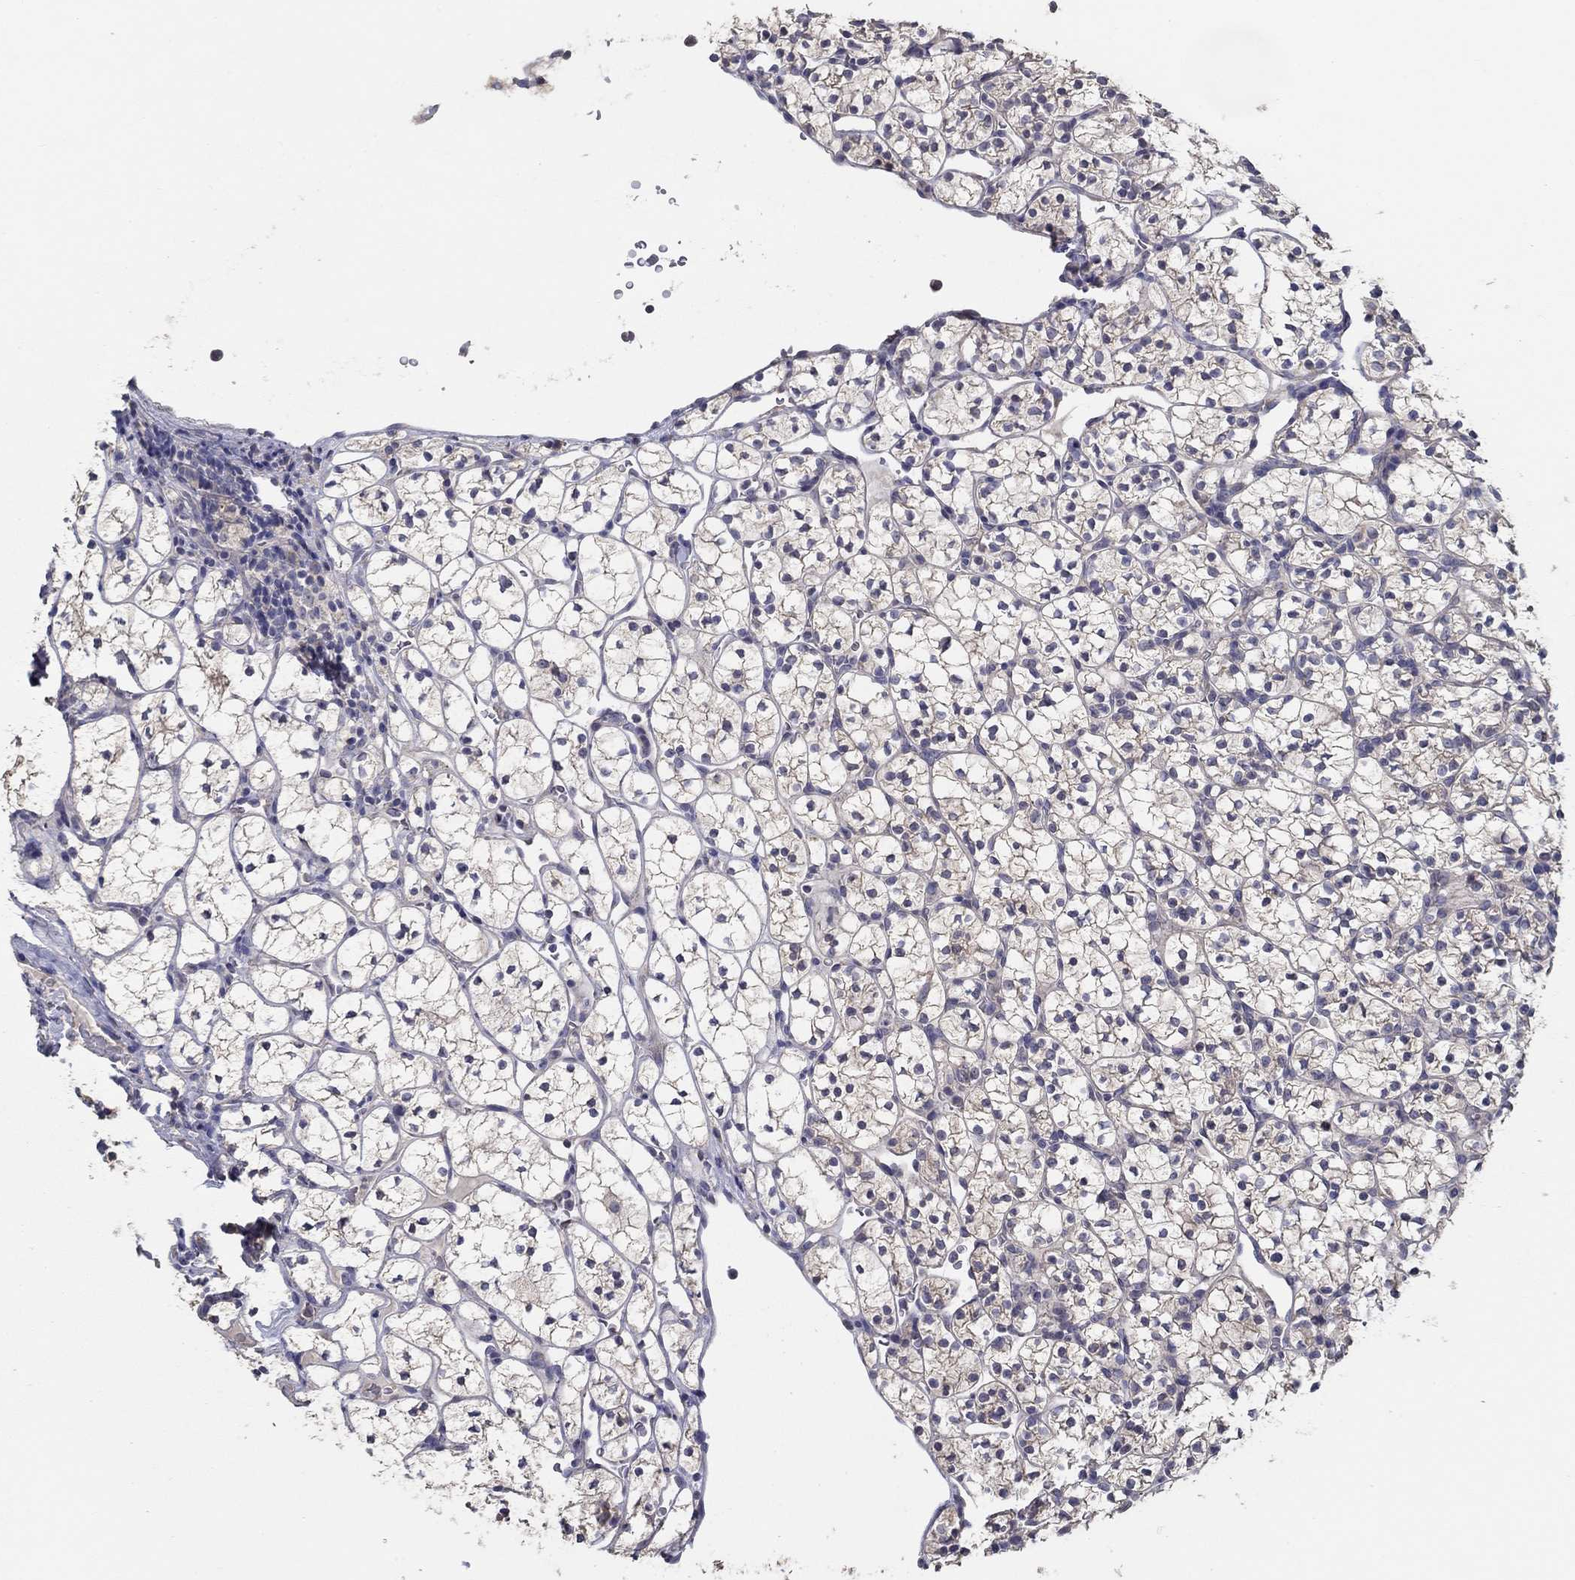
{"staining": {"intensity": "negative", "quantity": "none", "location": "none"}, "tissue": "renal cancer", "cell_type": "Tumor cells", "image_type": "cancer", "snomed": [{"axis": "morphology", "description": "Adenocarcinoma, NOS"}, {"axis": "topography", "description": "Kidney"}], "caption": "Immunohistochemistry micrograph of human renal cancer stained for a protein (brown), which displays no positivity in tumor cells.", "gene": "DOCK3", "patient": {"sex": "female", "age": 89}}